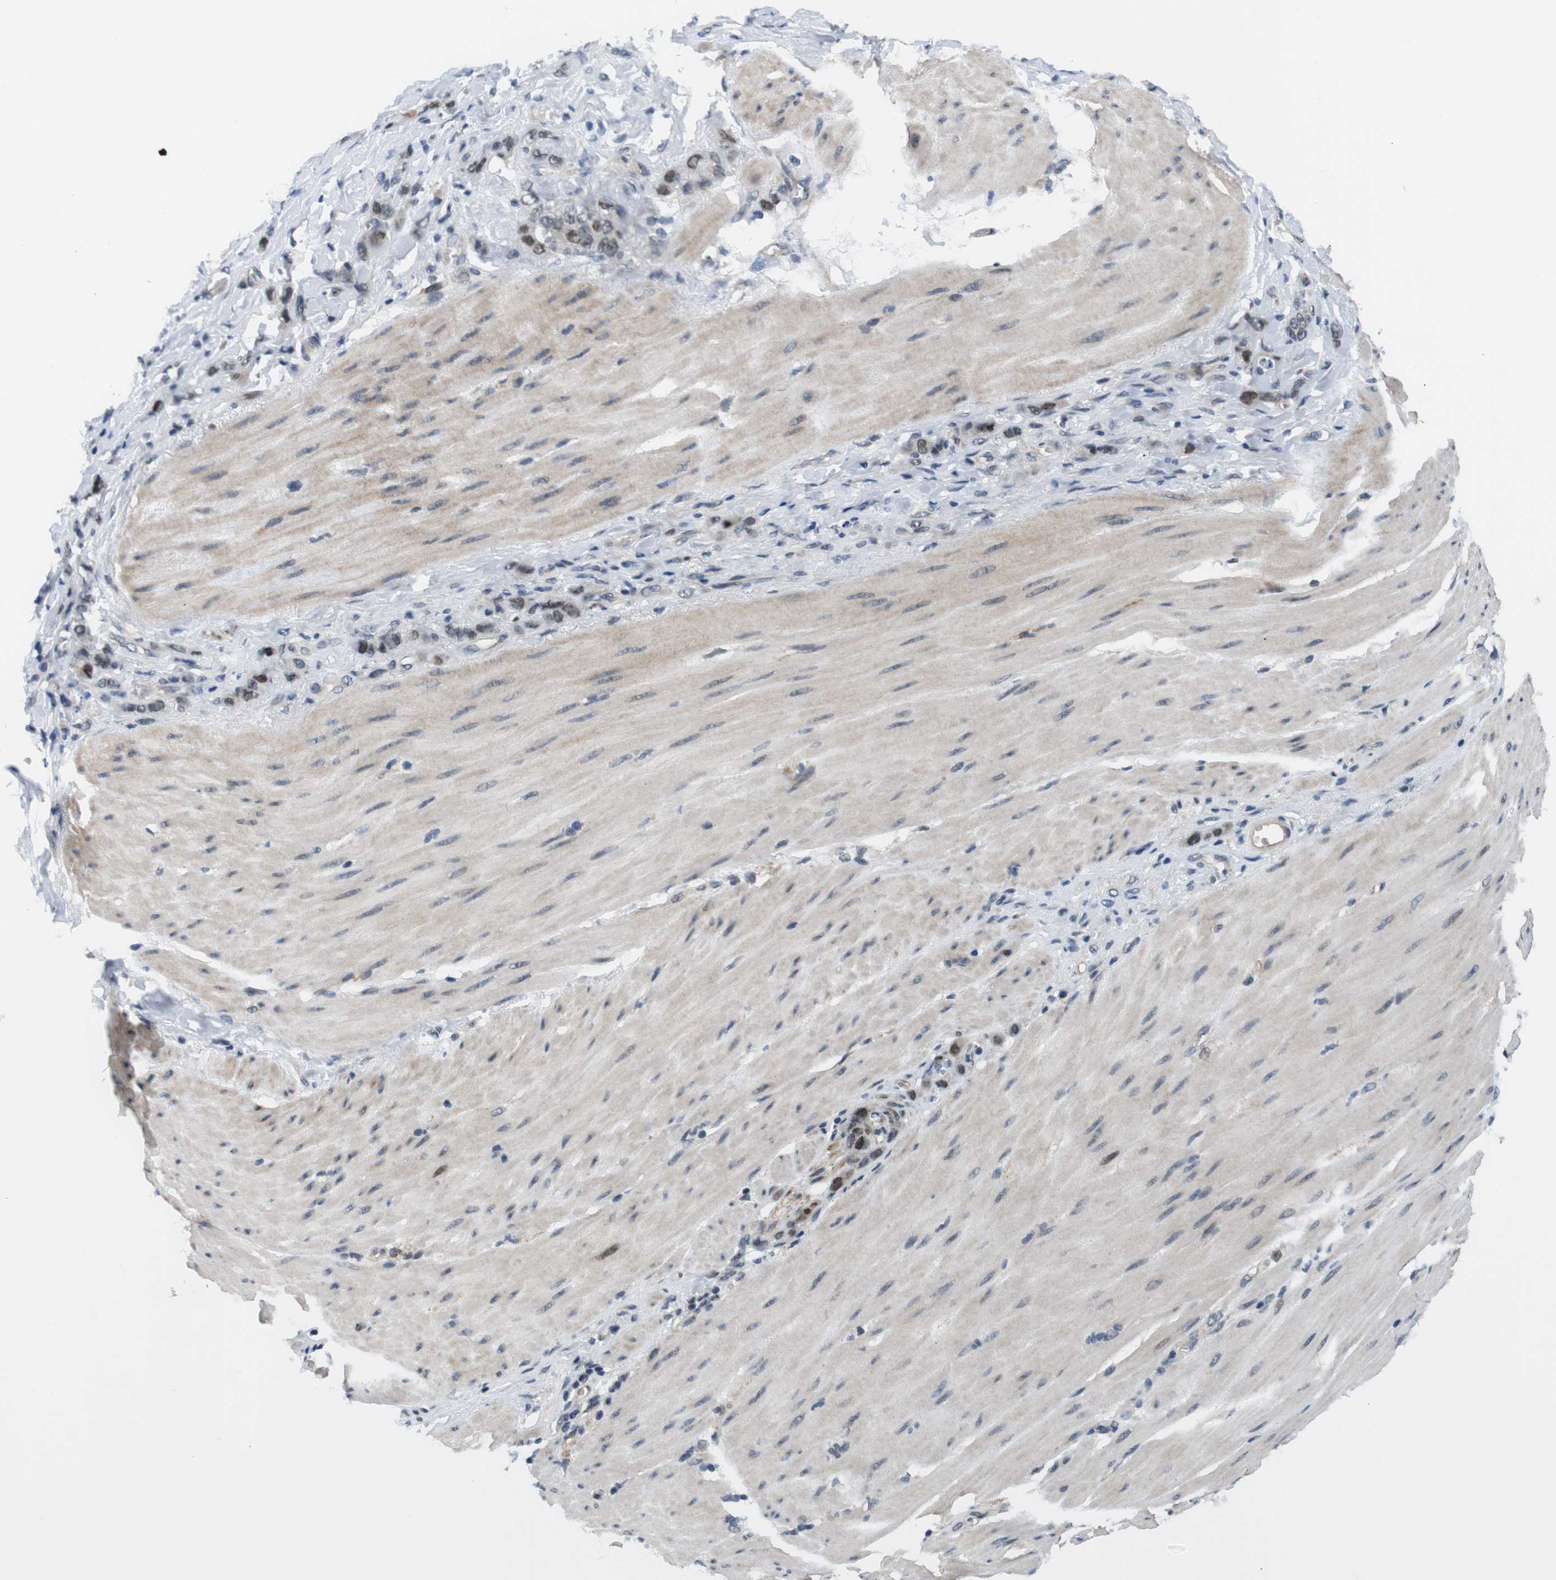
{"staining": {"intensity": "moderate", "quantity": "<25%", "location": "nuclear"}, "tissue": "stomach cancer", "cell_type": "Tumor cells", "image_type": "cancer", "snomed": [{"axis": "morphology", "description": "Normal tissue, NOS"}, {"axis": "morphology", "description": "Adenocarcinoma, NOS"}, {"axis": "topography", "description": "Stomach"}], "caption": "A high-resolution photomicrograph shows IHC staining of stomach cancer, which exhibits moderate nuclear staining in approximately <25% of tumor cells.", "gene": "SMCO2", "patient": {"sex": "male", "age": 82}}